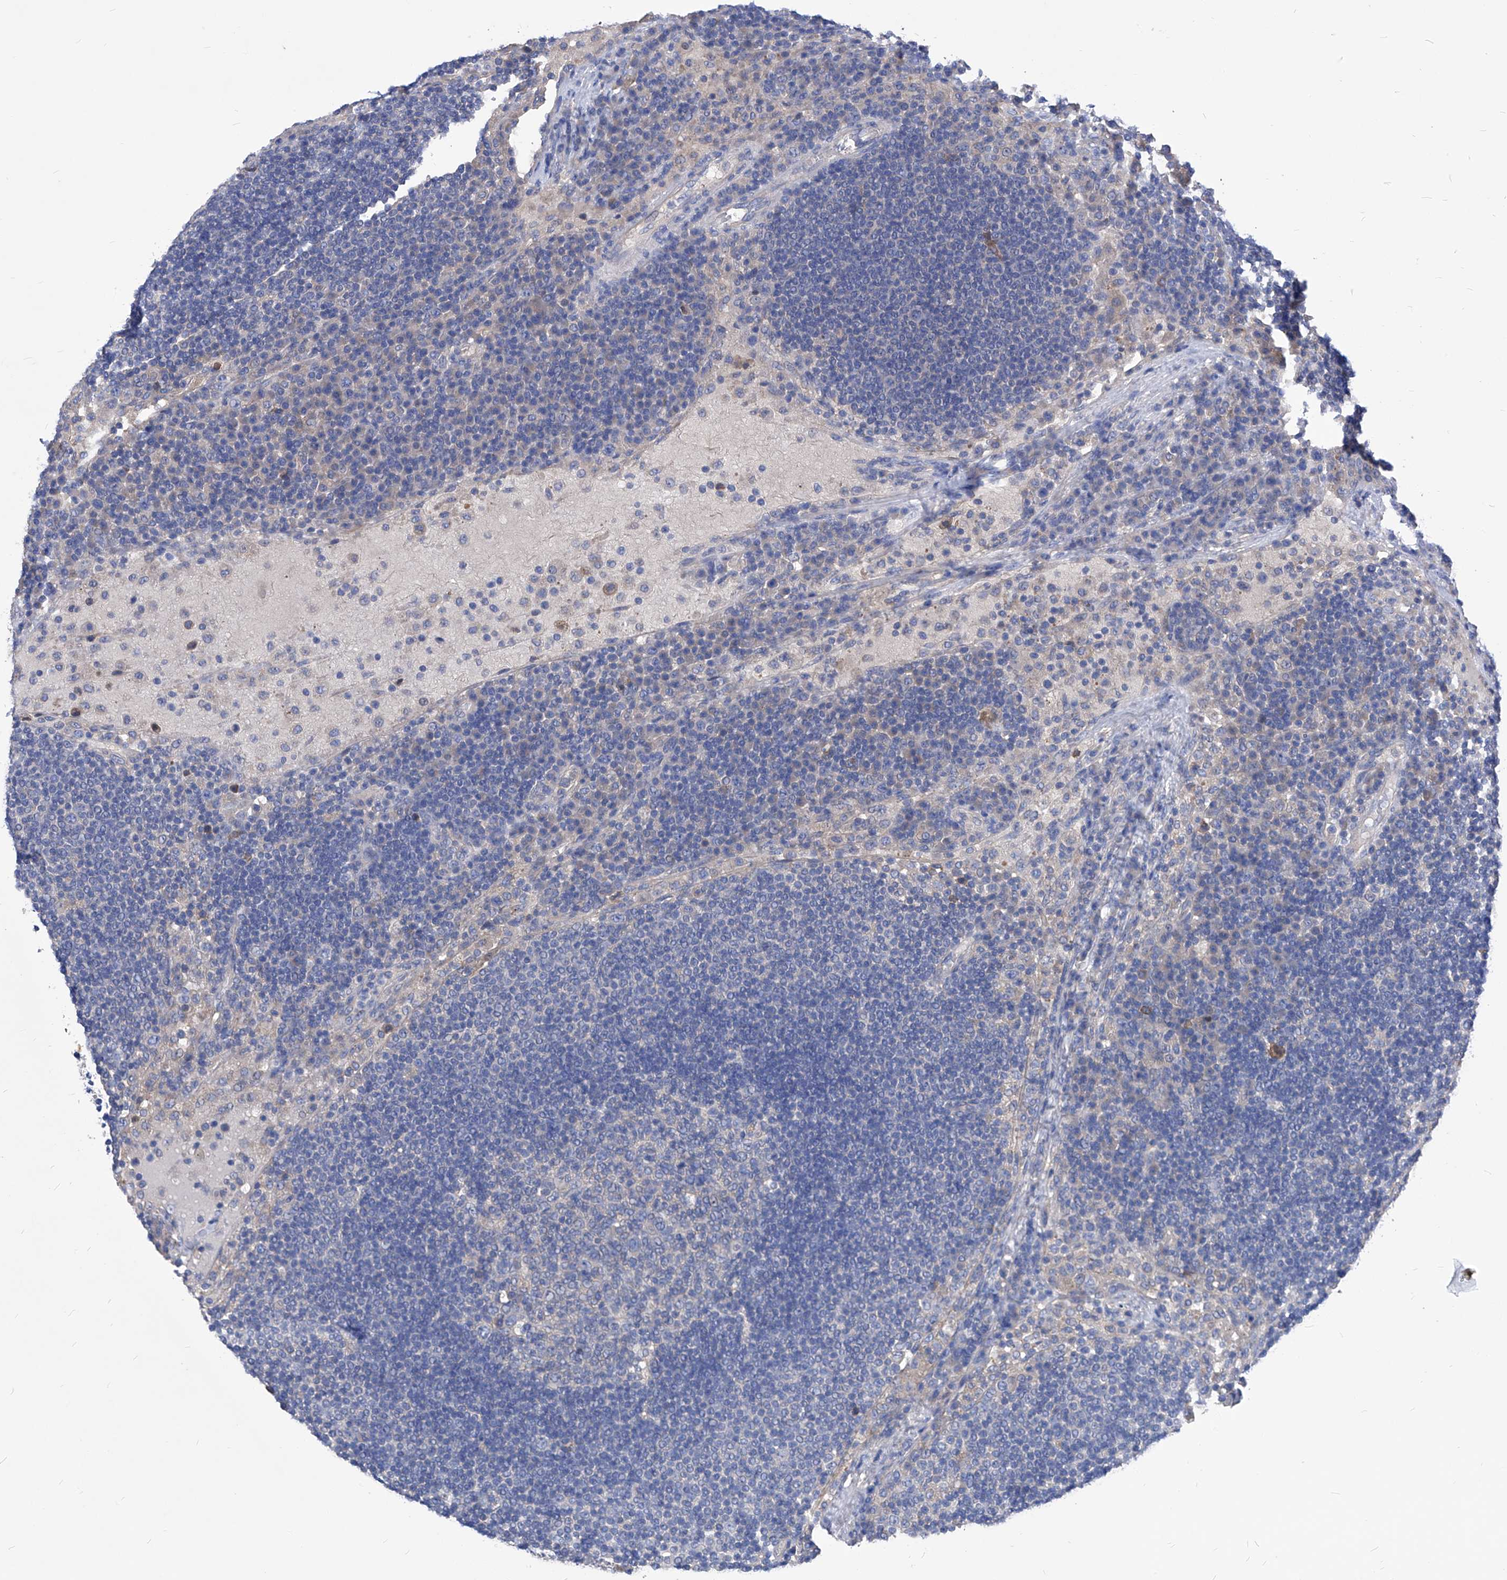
{"staining": {"intensity": "negative", "quantity": "none", "location": "none"}, "tissue": "lymph node", "cell_type": "Germinal center cells", "image_type": "normal", "snomed": [{"axis": "morphology", "description": "Normal tissue, NOS"}, {"axis": "topography", "description": "Lymph node"}], "caption": "This is an IHC micrograph of normal human lymph node. There is no expression in germinal center cells.", "gene": "XPNPEP1", "patient": {"sex": "female", "age": 53}}